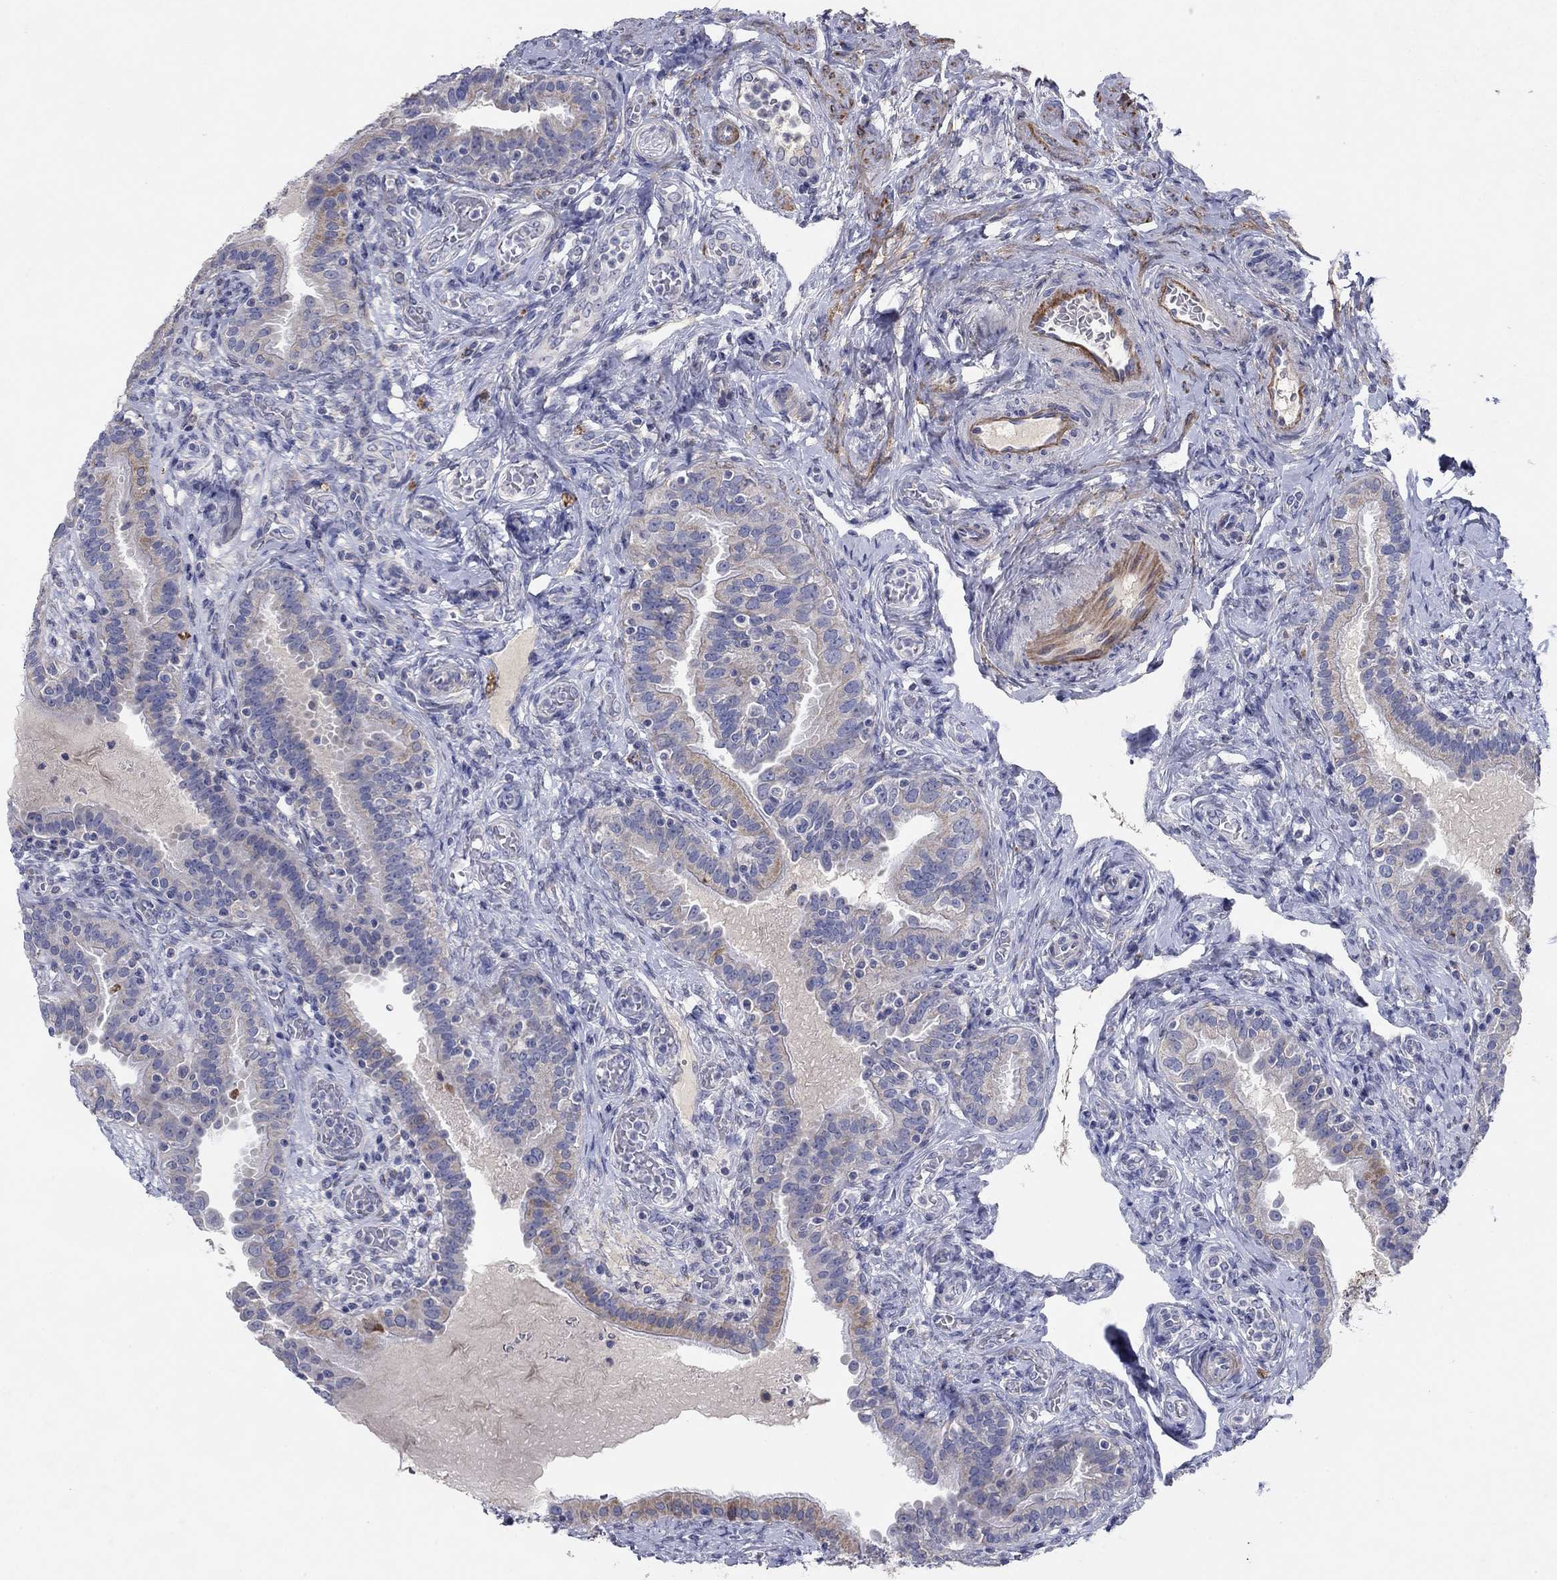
{"staining": {"intensity": "weak", "quantity": "<25%", "location": "cytoplasmic/membranous"}, "tissue": "fallopian tube", "cell_type": "Glandular cells", "image_type": "normal", "snomed": [{"axis": "morphology", "description": "Normal tissue, NOS"}, {"axis": "topography", "description": "Fallopian tube"}, {"axis": "topography", "description": "Ovary"}], "caption": "DAB (3,3'-diaminobenzidine) immunohistochemical staining of normal human fallopian tube exhibits no significant staining in glandular cells. The staining was performed using DAB to visualize the protein expression in brown, while the nuclei were stained in blue with hematoxylin (Magnification: 20x).", "gene": "PTGDS", "patient": {"sex": "female", "age": 41}}